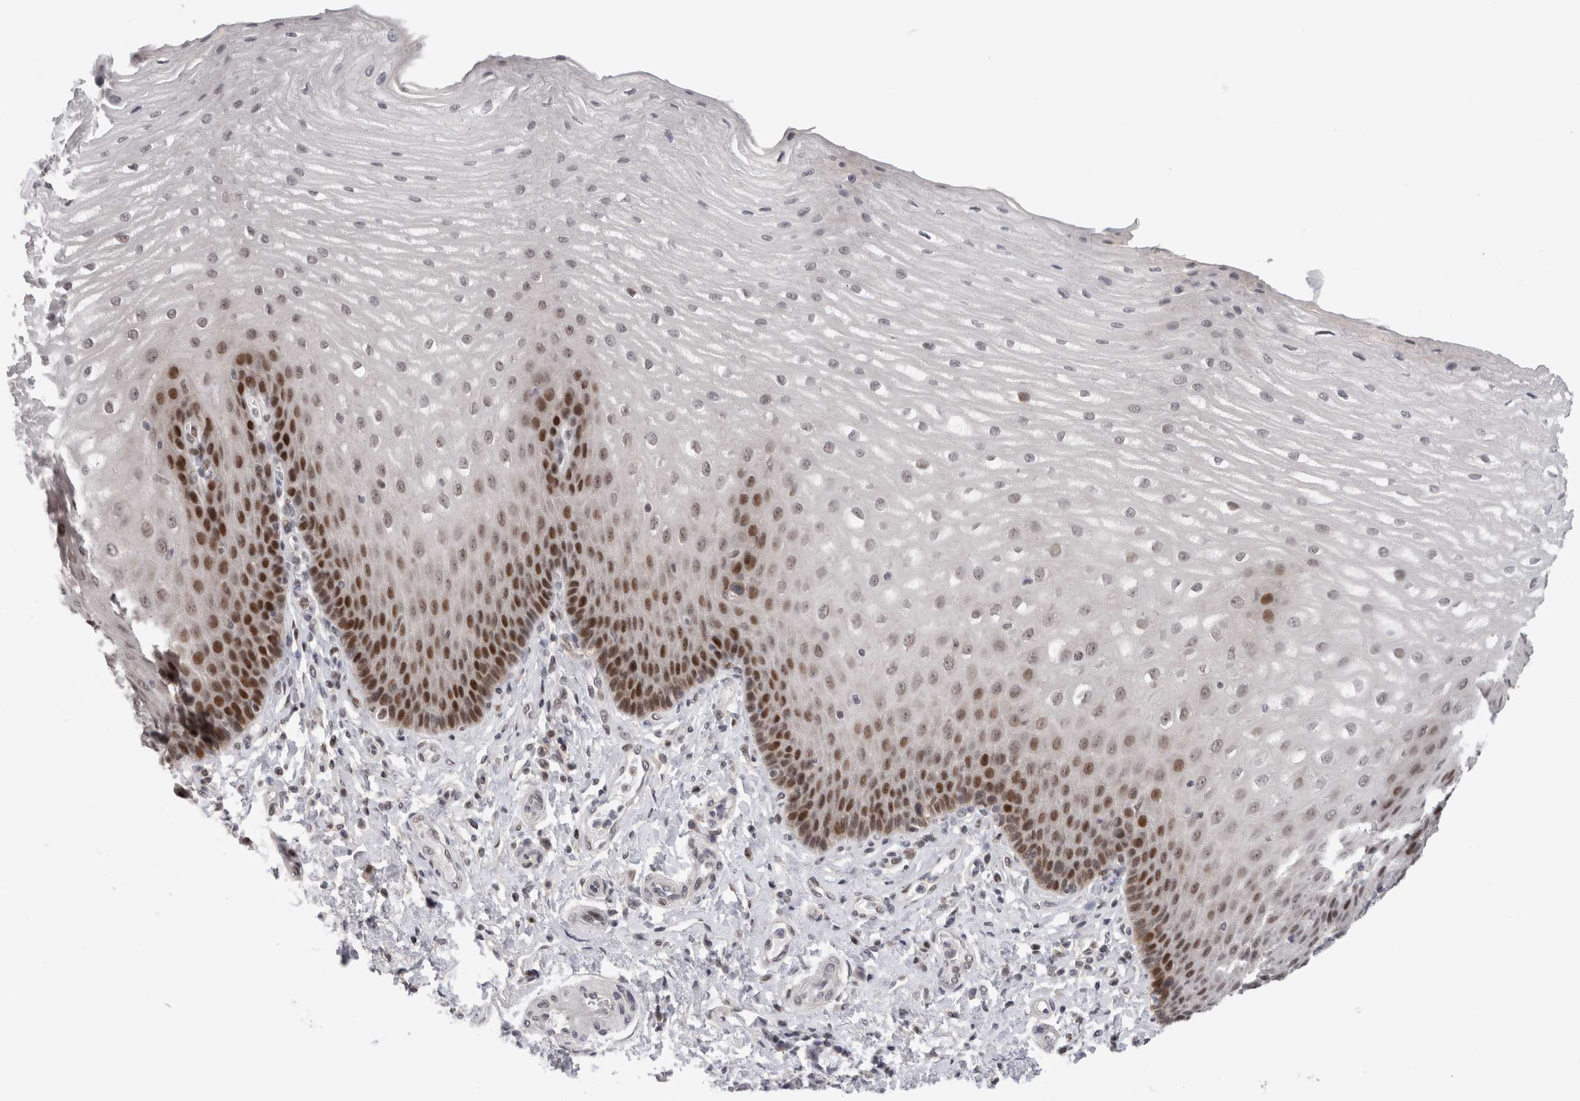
{"staining": {"intensity": "strong", "quantity": "25%-75%", "location": "nuclear"}, "tissue": "esophagus", "cell_type": "Squamous epithelial cells", "image_type": "normal", "snomed": [{"axis": "morphology", "description": "Normal tissue, NOS"}, {"axis": "topography", "description": "Esophagus"}], "caption": "This photomicrograph exhibits benign esophagus stained with IHC to label a protein in brown. The nuclear of squamous epithelial cells show strong positivity for the protein. Nuclei are counter-stained blue.", "gene": "ZNF521", "patient": {"sex": "male", "age": 54}}